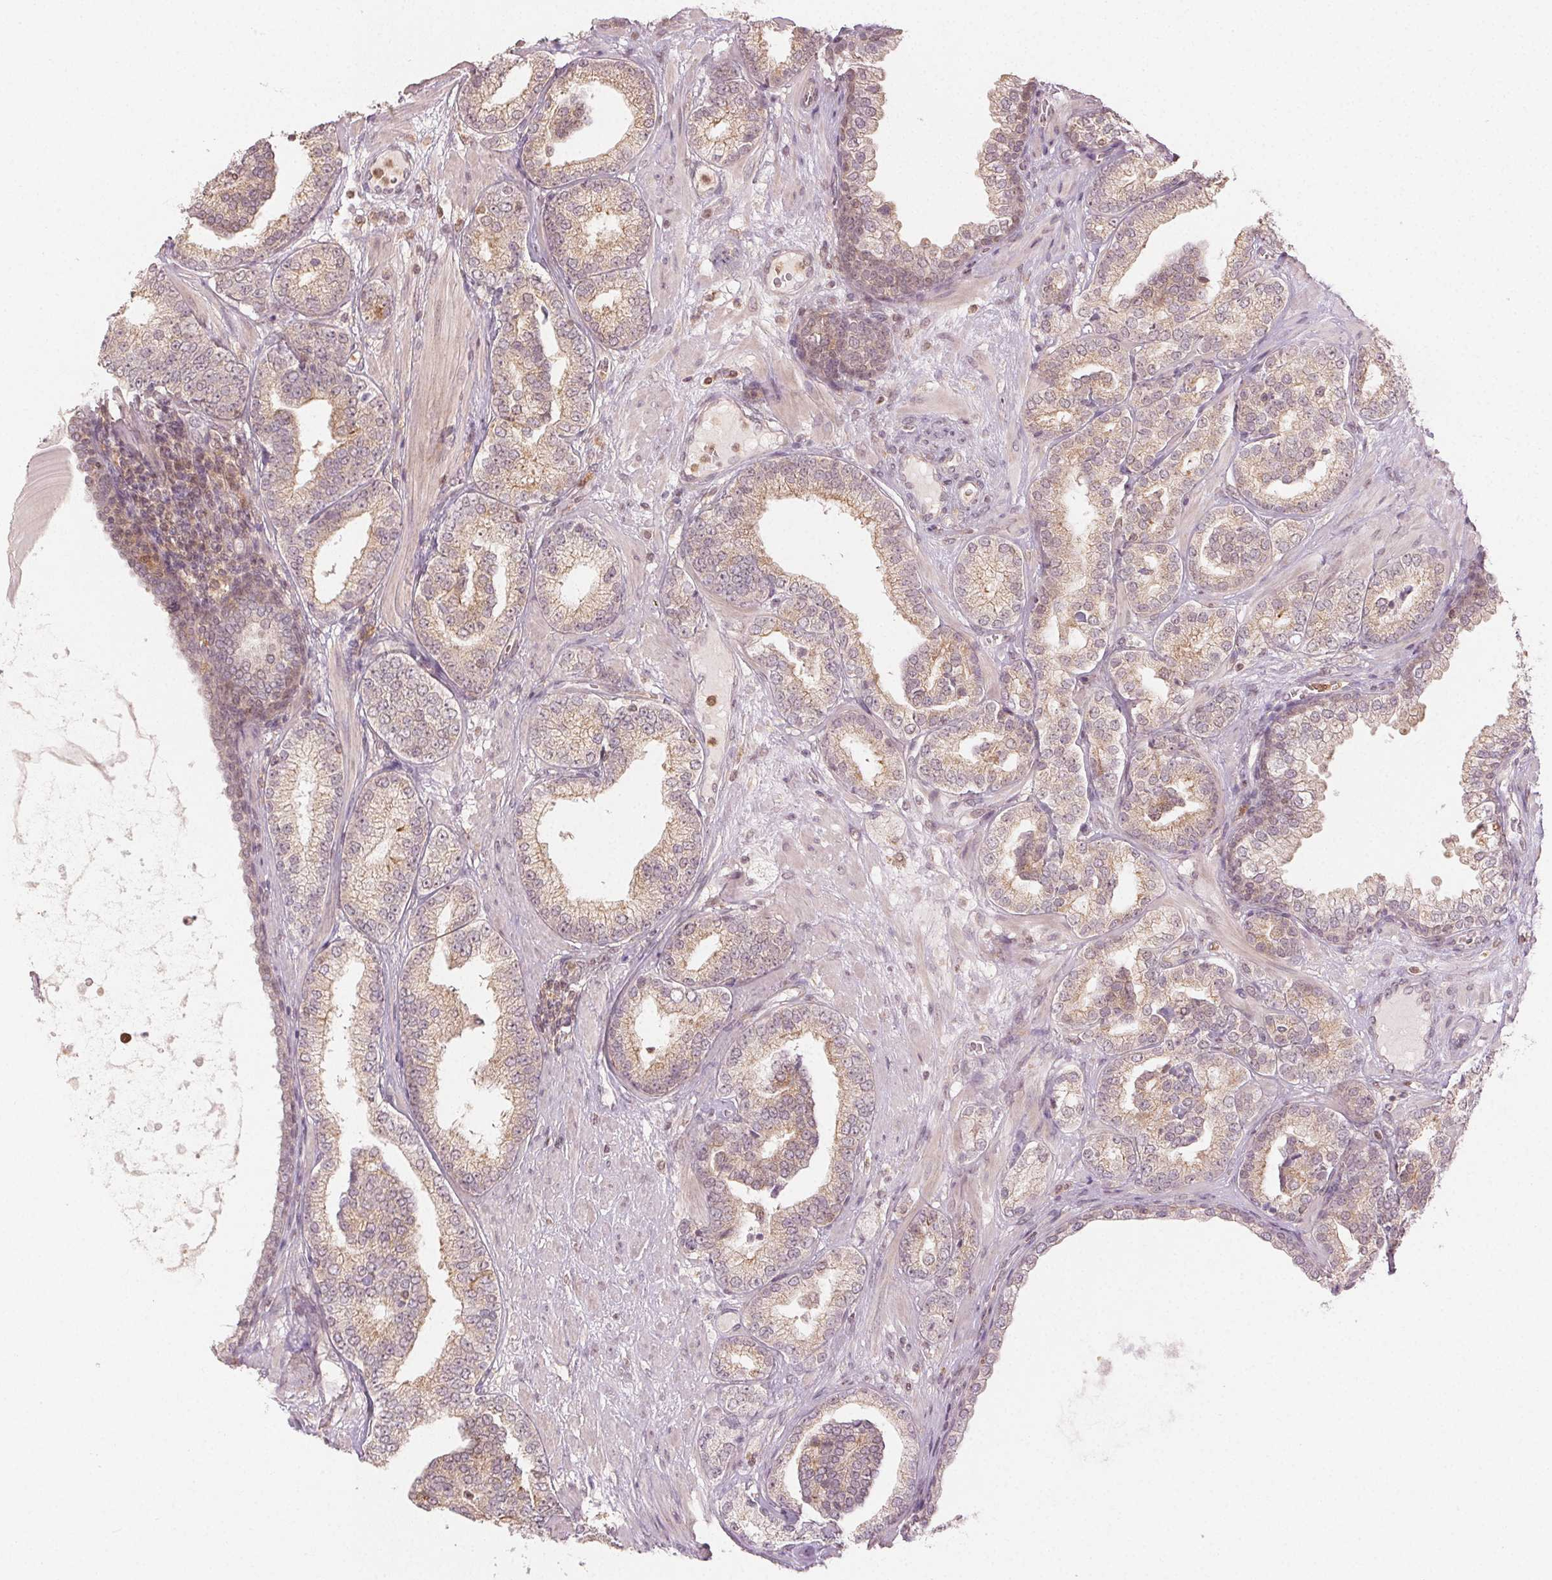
{"staining": {"intensity": "weak", "quantity": ">75%", "location": "cytoplasmic/membranous,nuclear"}, "tissue": "prostate cancer", "cell_type": "Tumor cells", "image_type": "cancer", "snomed": [{"axis": "morphology", "description": "Adenocarcinoma, High grade"}, {"axis": "topography", "description": "Prostate"}], "caption": "Protein staining by immunohistochemistry reveals weak cytoplasmic/membranous and nuclear positivity in approximately >75% of tumor cells in prostate cancer.", "gene": "MAPK14", "patient": {"sex": "male", "age": 62}}